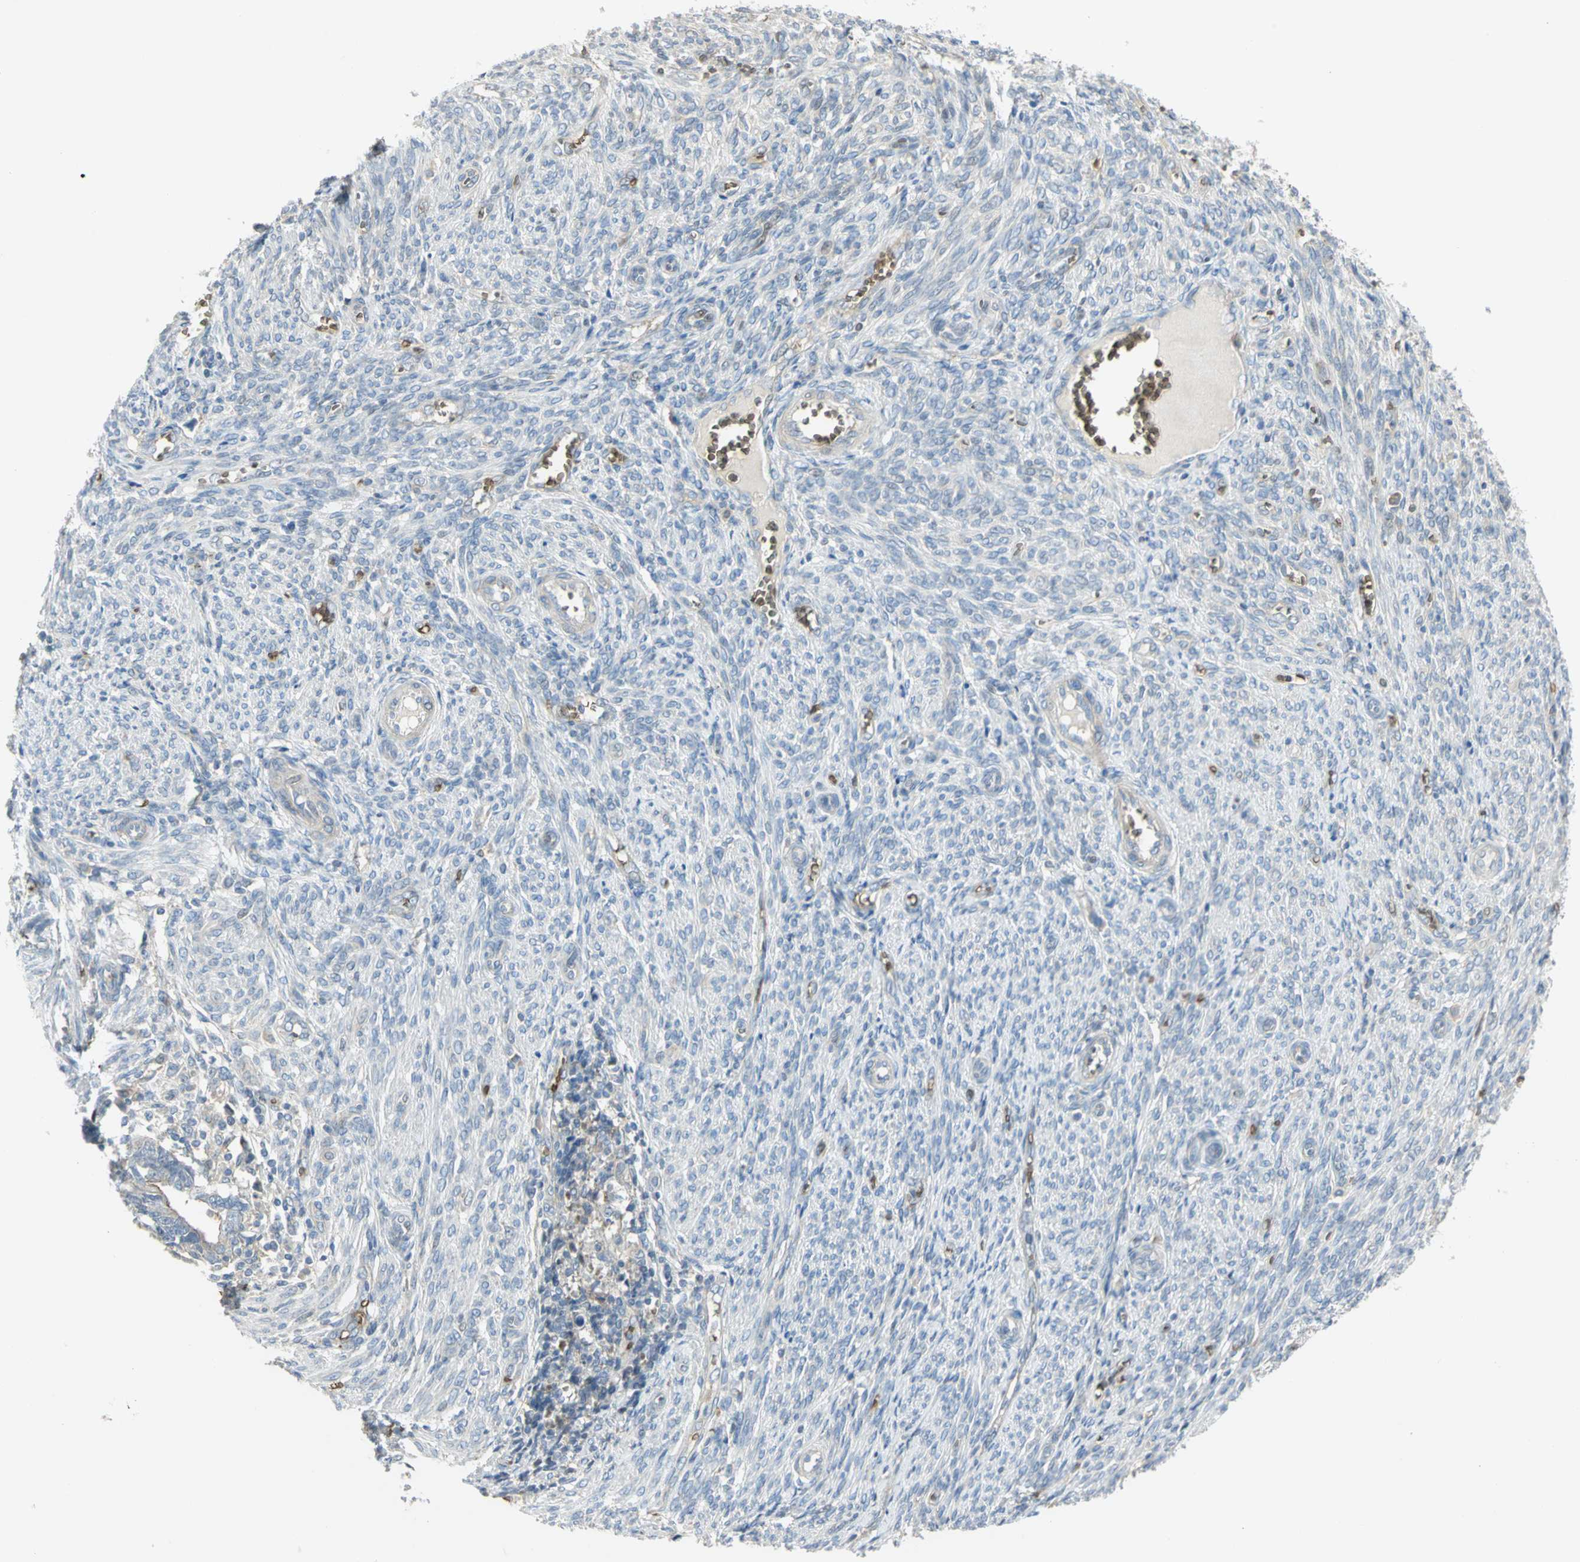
{"staining": {"intensity": "weak", "quantity": ">75%", "location": "cytoplasmic/membranous"}, "tissue": "endometrial cancer", "cell_type": "Tumor cells", "image_type": "cancer", "snomed": [{"axis": "morphology", "description": "Adenocarcinoma, NOS"}, {"axis": "topography", "description": "Endometrium"}], "caption": "Human endometrial adenocarcinoma stained with a brown dye displays weak cytoplasmic/membranous positive expression in about >75% of tumor cells.", "gene": "ANK1", "patient": {"sex": "female", "age": 75}}